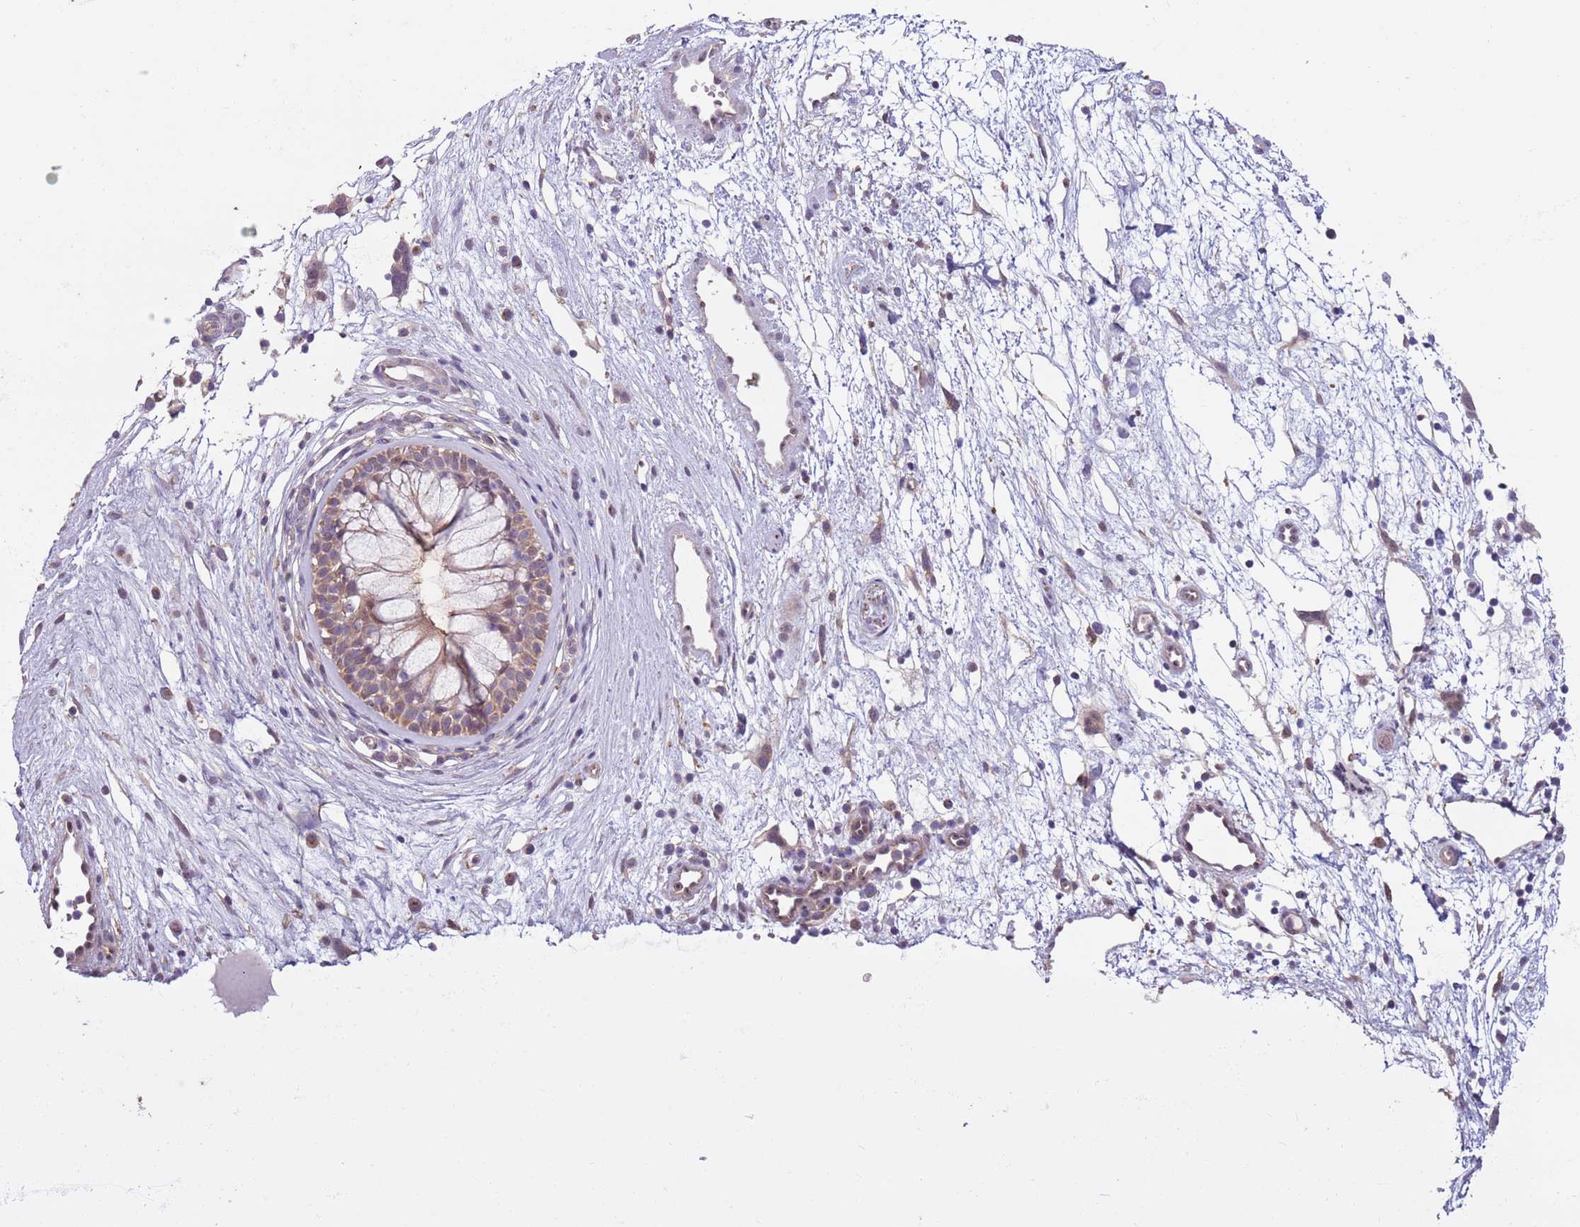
{"staining": {"intensity": "moderate", "quantity": ">75%", "location": "cytoplasmic/membranous"}, "tissue": "nasopharynx", "cell_type": "Respiratory epithelial cells", "image_type": "normal", "snomed": [{"axis": "morphology", "description": "Normal tissue, NOS"}, {"axis": "topography", "description": "Nasopharynx"}], "caption": "High-magnification brightfield microscopy of unremarkable nasopharynx stained with DAB (3,3'-diaminobenzidine) (brown) and counterstained with hematoxylin (blue). respiratory epithelial cells exhibit moderate cytoplasmic/membranous expression is present in about>75% of cells.", "gene": "CAPN9", "patient": {"sex": "male", "age": 32}}